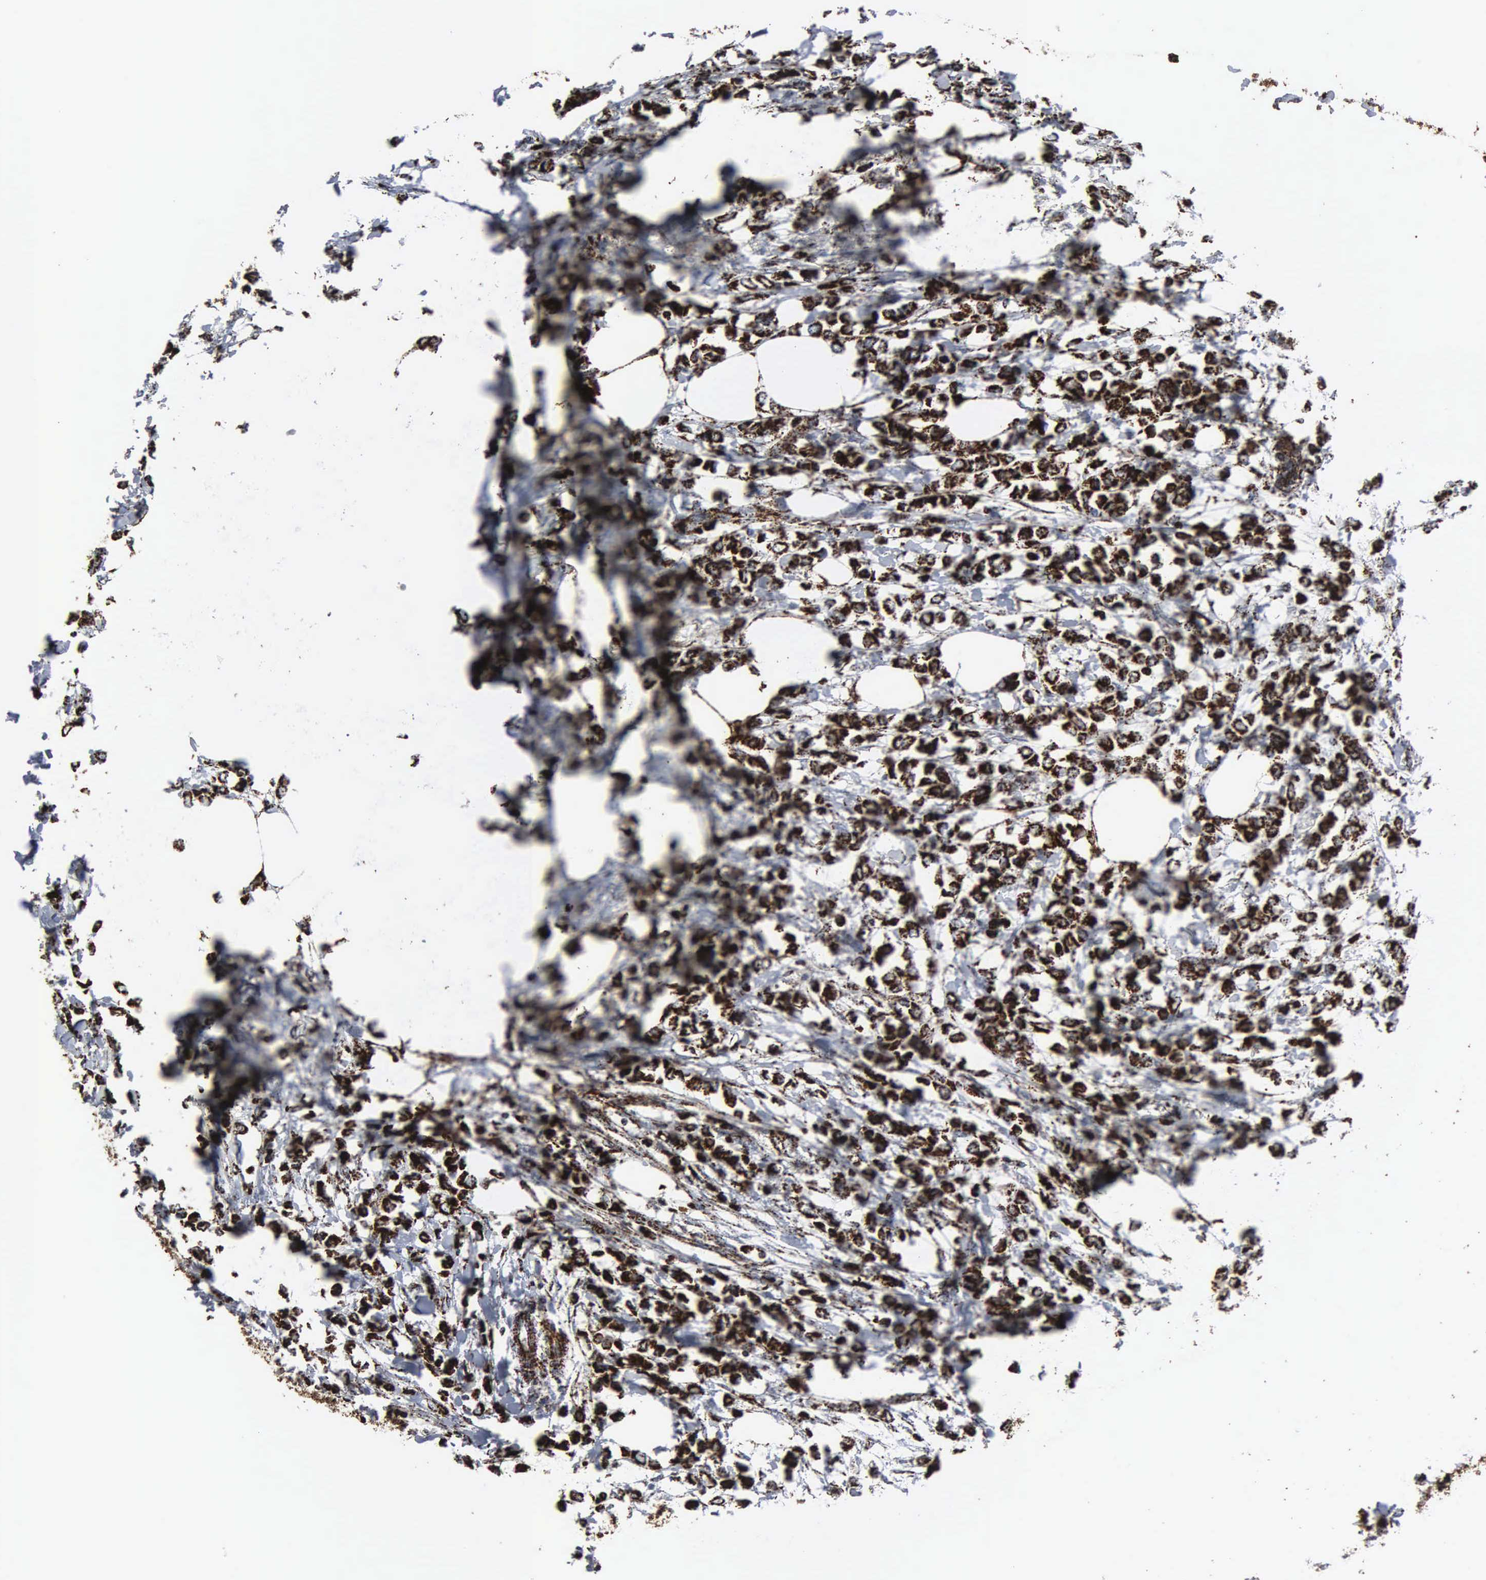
{"staining": {"intensity": "strong", "quantity": ">75%", "location": "cytoplasmic/membranous"}, "tissue": "breast cancer", "cell_type": "Tumor cells", "image_type": "cancer", "snomed": [{"axis": "morphology", "description": "Lobular carcinoma"}, {"axis": "topography", "description": "Breast"}], "caption": "Protein staining of breast cancer (lobular carcinoma) tissue shows strong cytoplasmic/membranous staining in about >75% of tumor cells. (DAB (3,3'-diaminobenzidine) IHC with brightfield microscopy, high magnification).", "gene": "HSPA9", "patient": {"sex": "female", "age": 51}}